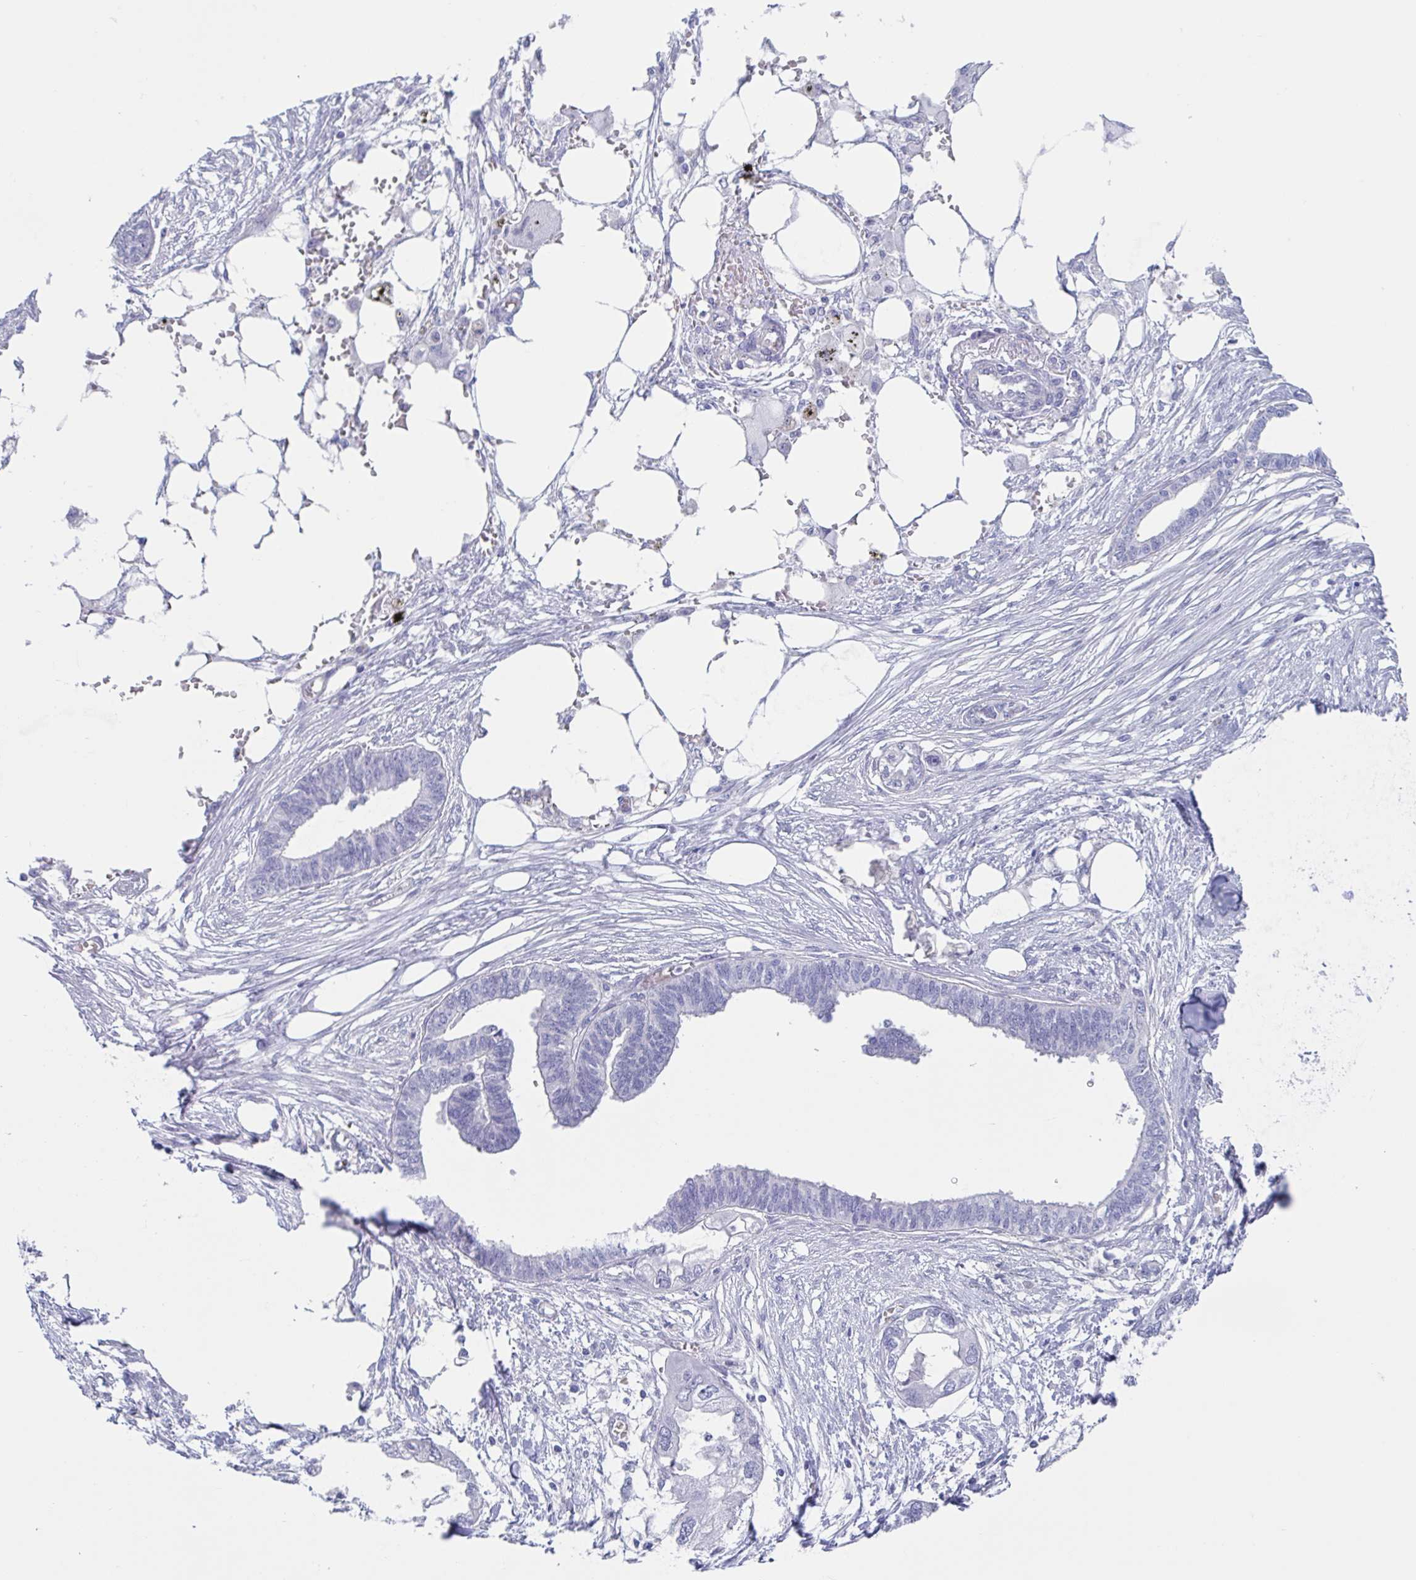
{"staining": {"intensity": "negative", "quantity": "none", "location": "none"}, "tissue": "endometrial cancer", "cell_type": "Tumor cells", "image_type": "cancer", "snomed": [{"axis": "morphology", "description": "Adenocarcinoma, NOS"}, {"axis": "morphology", "description": "Adenocarcinoma, metastatic, NOS"}, {"axis": "topography", "description": "Adipose tissue"}, {"axis": "topography", "description": "Endometrium"}], "caption": "There is no significant expression in tumor cells of adenocarcinoma (endometrial). (DAB (3,3'-diaminobenzidine) IHC with hematoxylin counter stain).", "gene": "TEX12", "patient": {"sex": "female", "age": 67}}